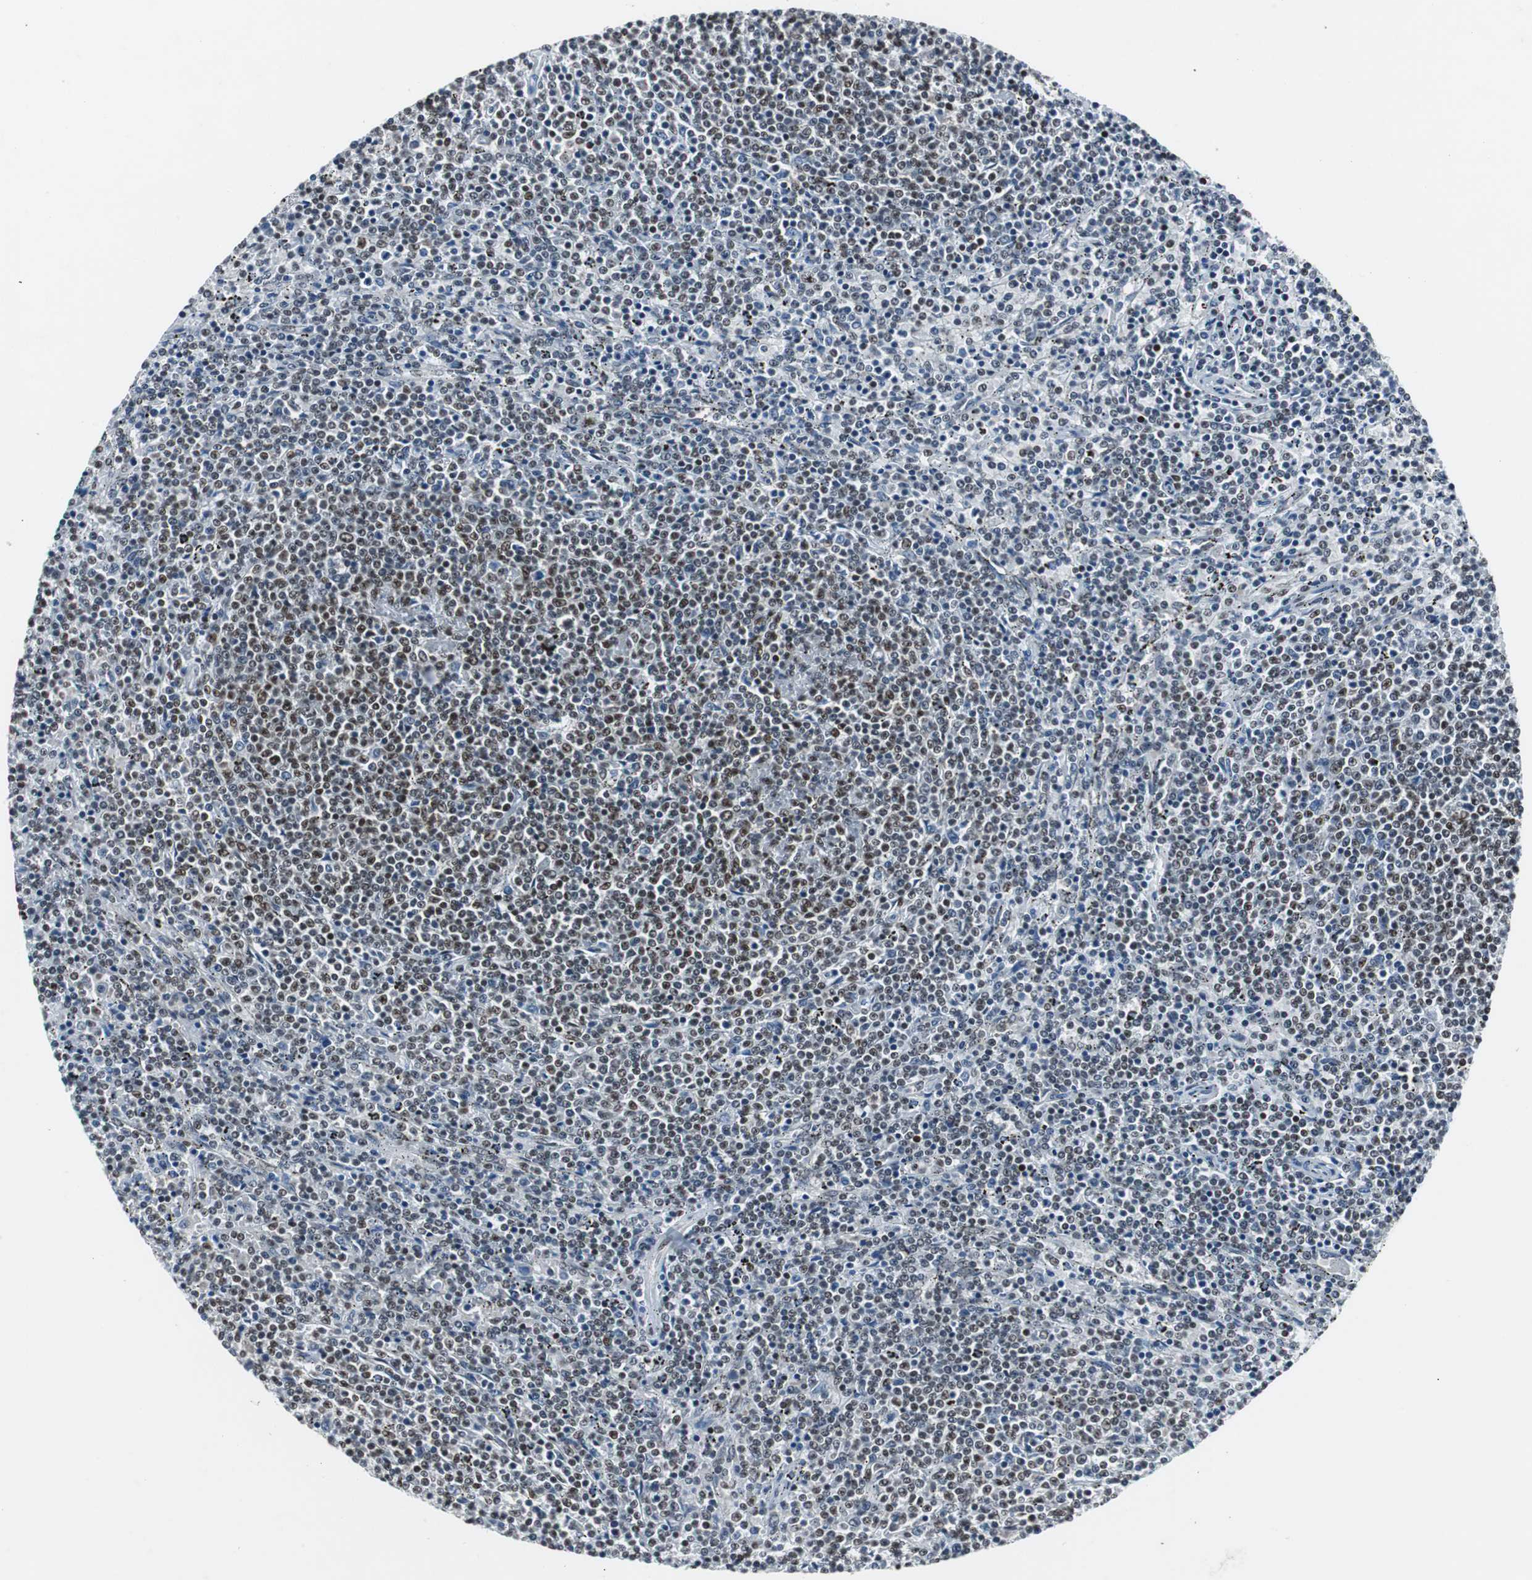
{"staining": {"intensity": "strong", "quantity": "25%-75%", "location": "nuclear"}, "tissue": "lymphoma", "cell_type": "Tumor cells", "image_type": "cancer", "snomed": [{"axis": "morphology", "description": "Malignant lymphoma, non-Hodgkin's type, Low grade"}, {"axis": "topography", "description": "Spleen"}], "caption": "The histopathology image shows staining of lymphoma, revealing strong nuclear protein staining (brown color) within tumor cells.", "gene": "ZHX2", "patient": {"sex": "female", "age": 50}}